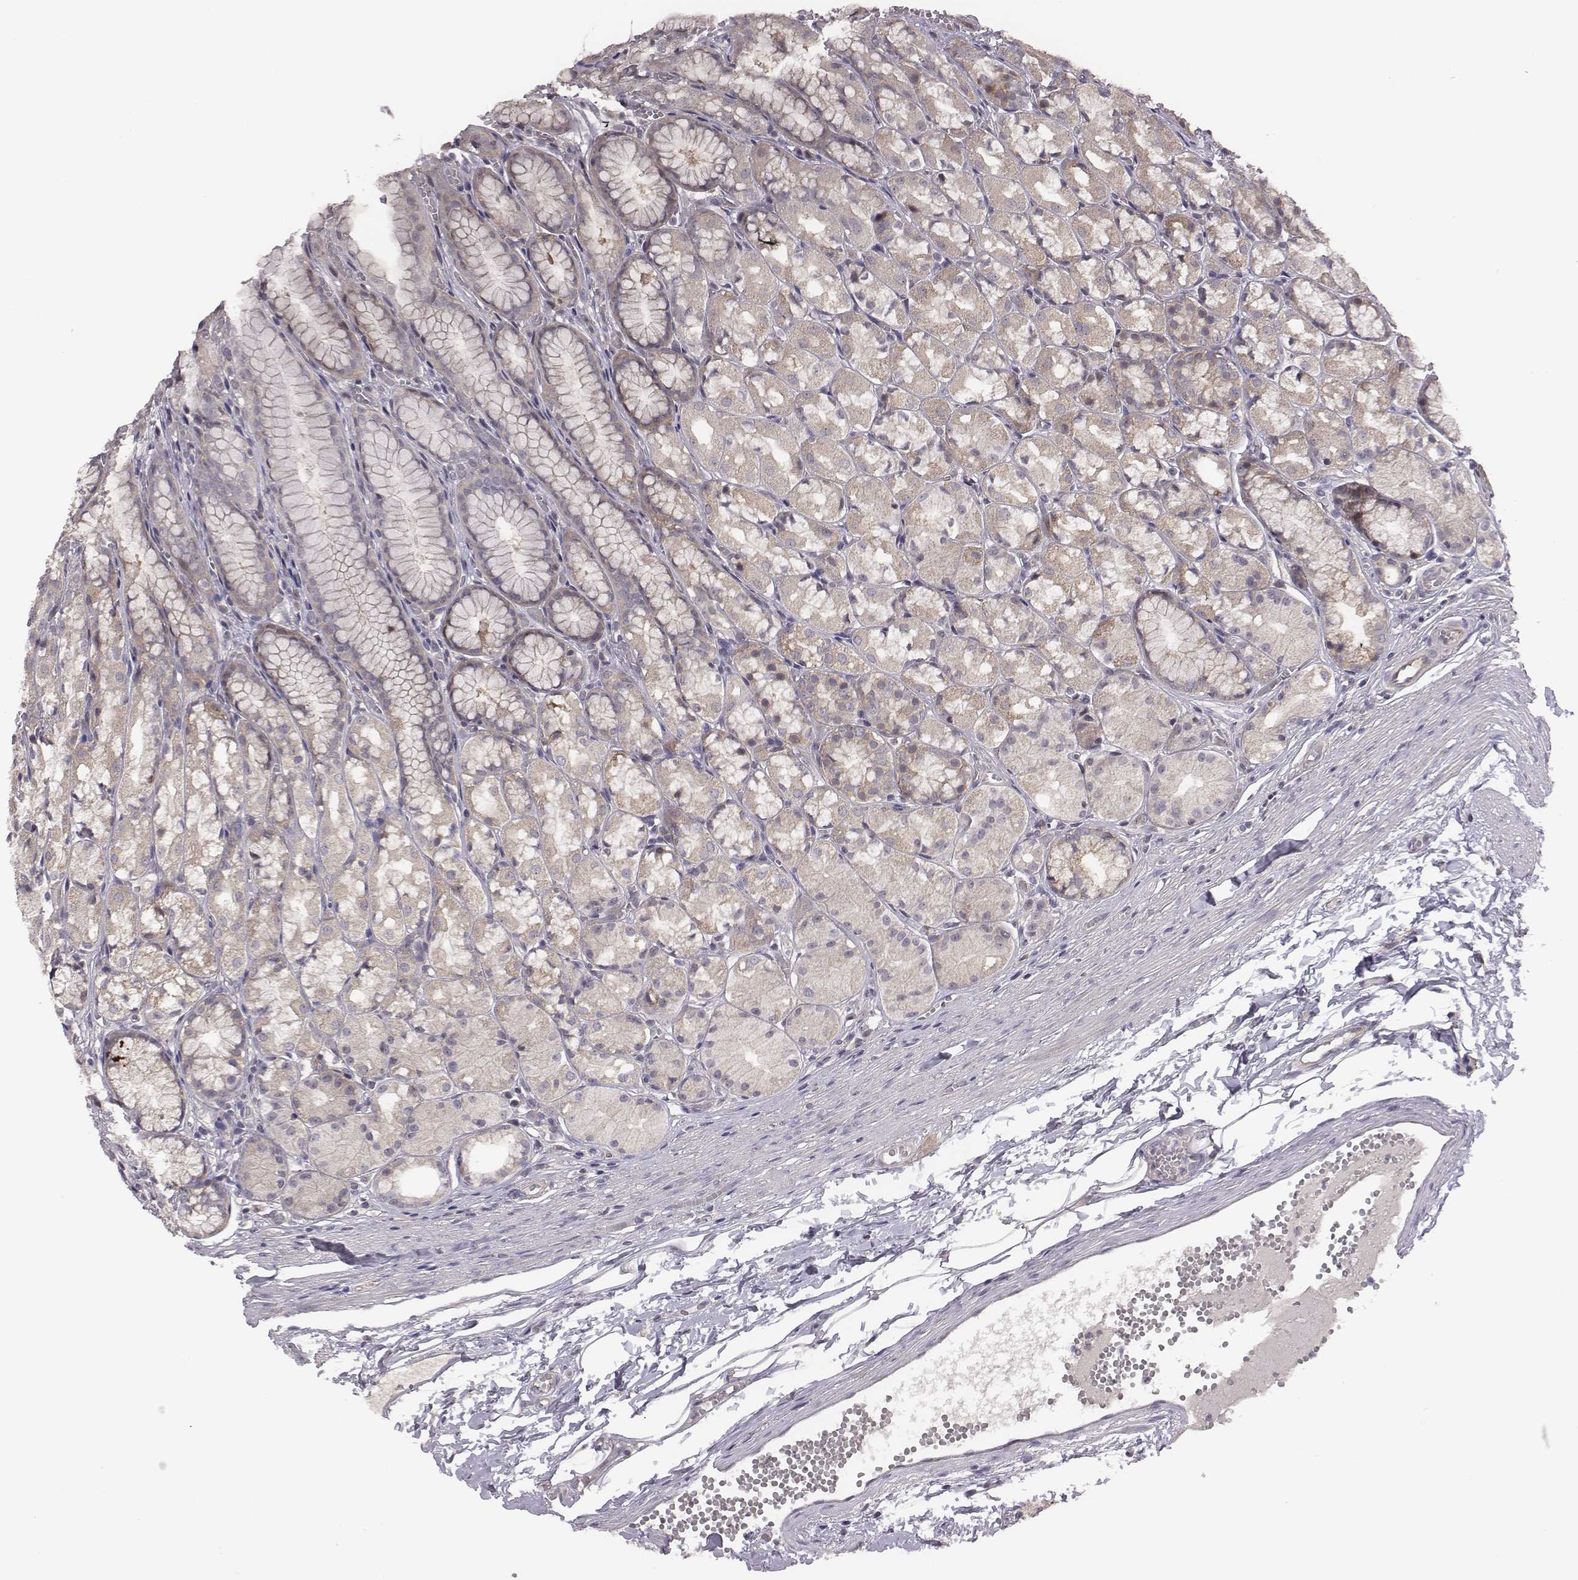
{"staining": {"intensity": "weak", "quantity": ">75%", "location": "cytoplasmic/membranous"}, "tissue": "stomach", "cell_type": "Glandular cells", "image_type": "normal", "snomed": [{"axis": "morphology", "description": "Normal tissue, NOS"}, {"axis": "topography", "description": "Stomach"}], "caption": "An immunohistochemistry (IHC) histopathology image of normal tissue is shown. Protein staining in brown shows weak cytoplasmic/membranous positivity in stomach within glandular cells. (IHC, brightfield microscopy, high magnification).", "gene": "SMURF2", "patient": {"sex": "male", "age": 70}}